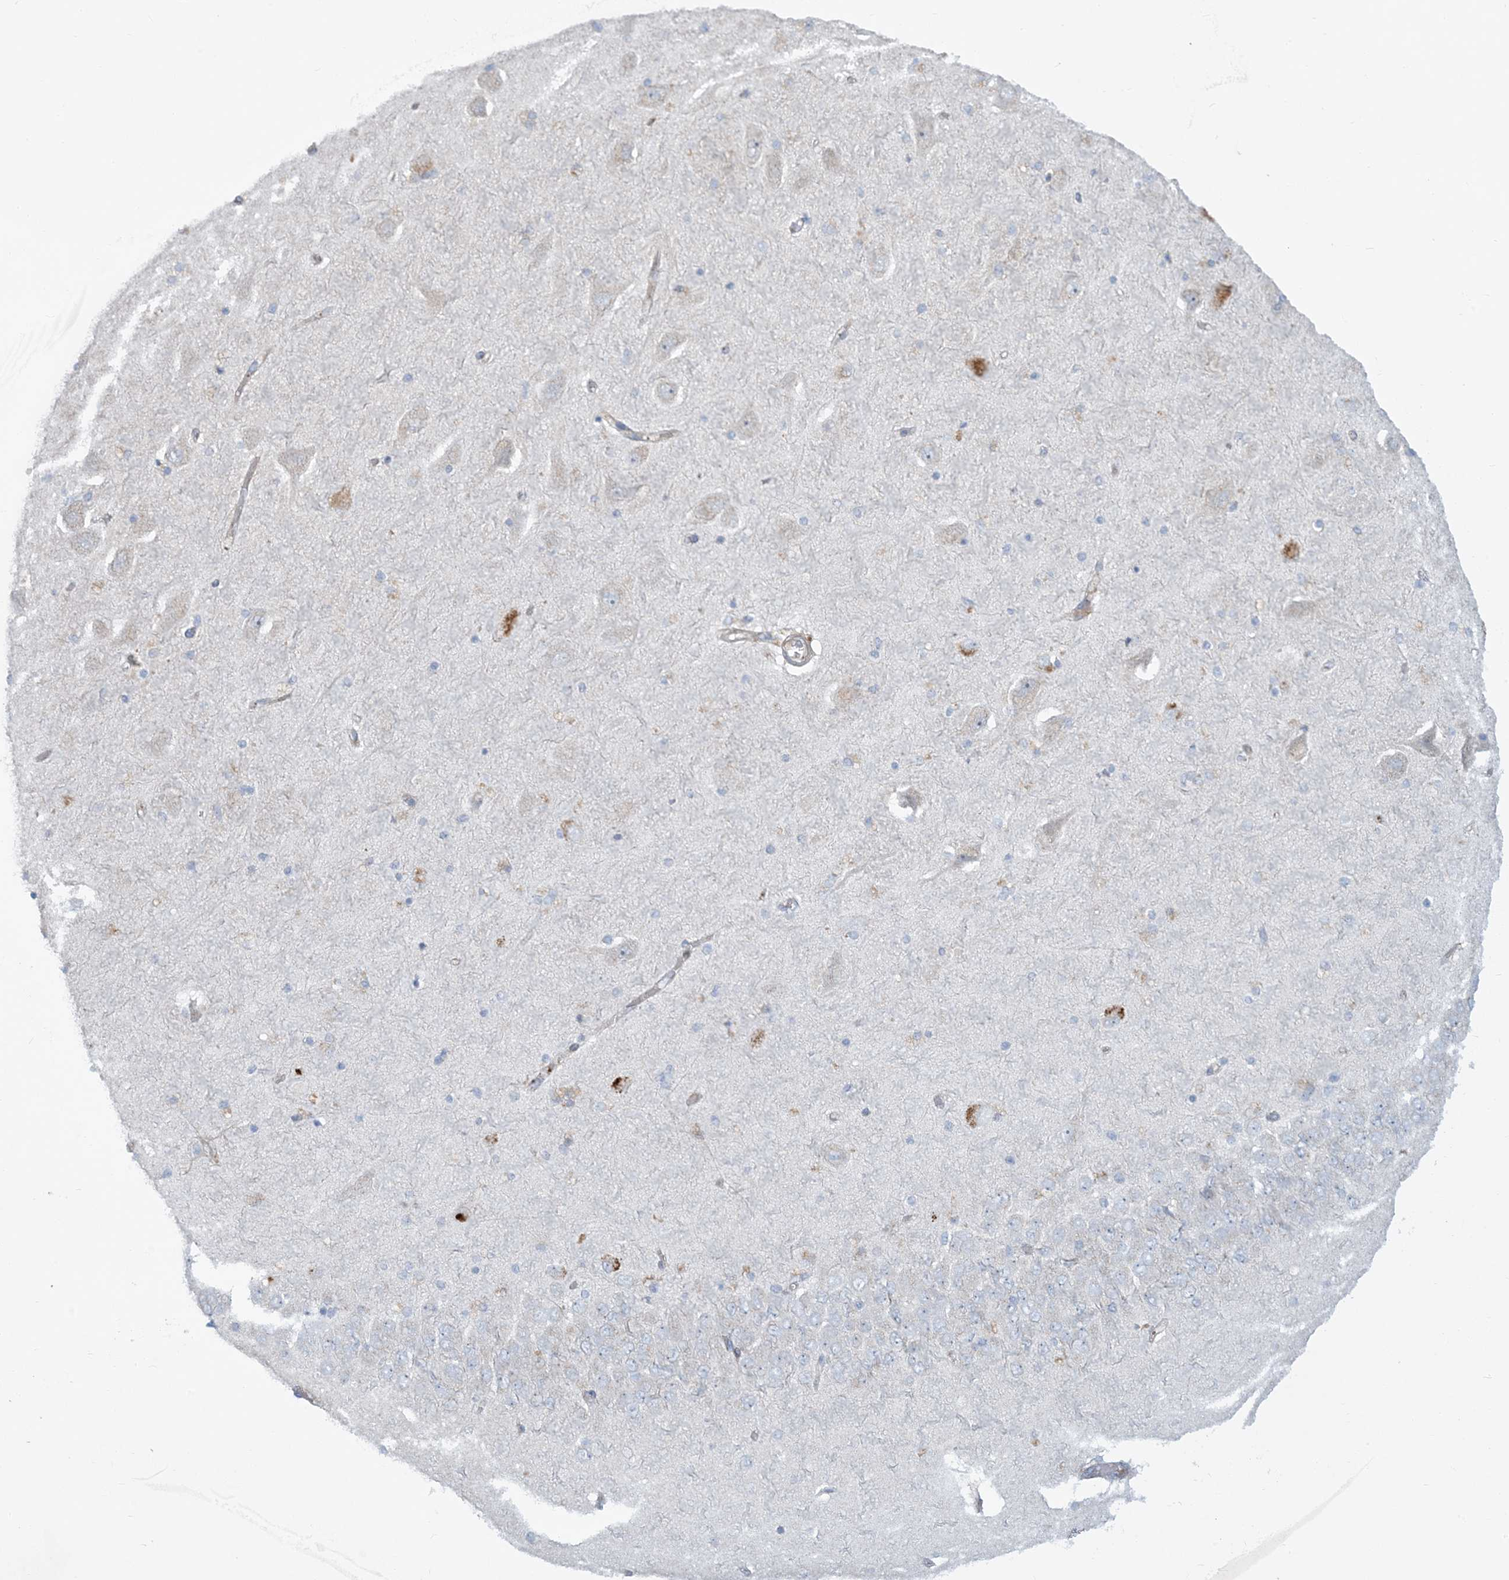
{"staining": {"intensity": "negative", "quantity": "none", "location": "none"}, "tissue": "hippocampus", "cell_type": "Glial cells", "image_type": "normal", "snomed": [{"axis": "morphology", "description": "Normal tissue, NOS"}, {"axis": "topography", "description": "Hippocampus"}], "caption": "DAB immunohistochemical staining of benign human hippocampus shows no significant positivity in glial cells. (IHC, brightfield microscopy, high magnification).", "gene": "AFTPH", "patient": {"sex": "female", "age": 54}}